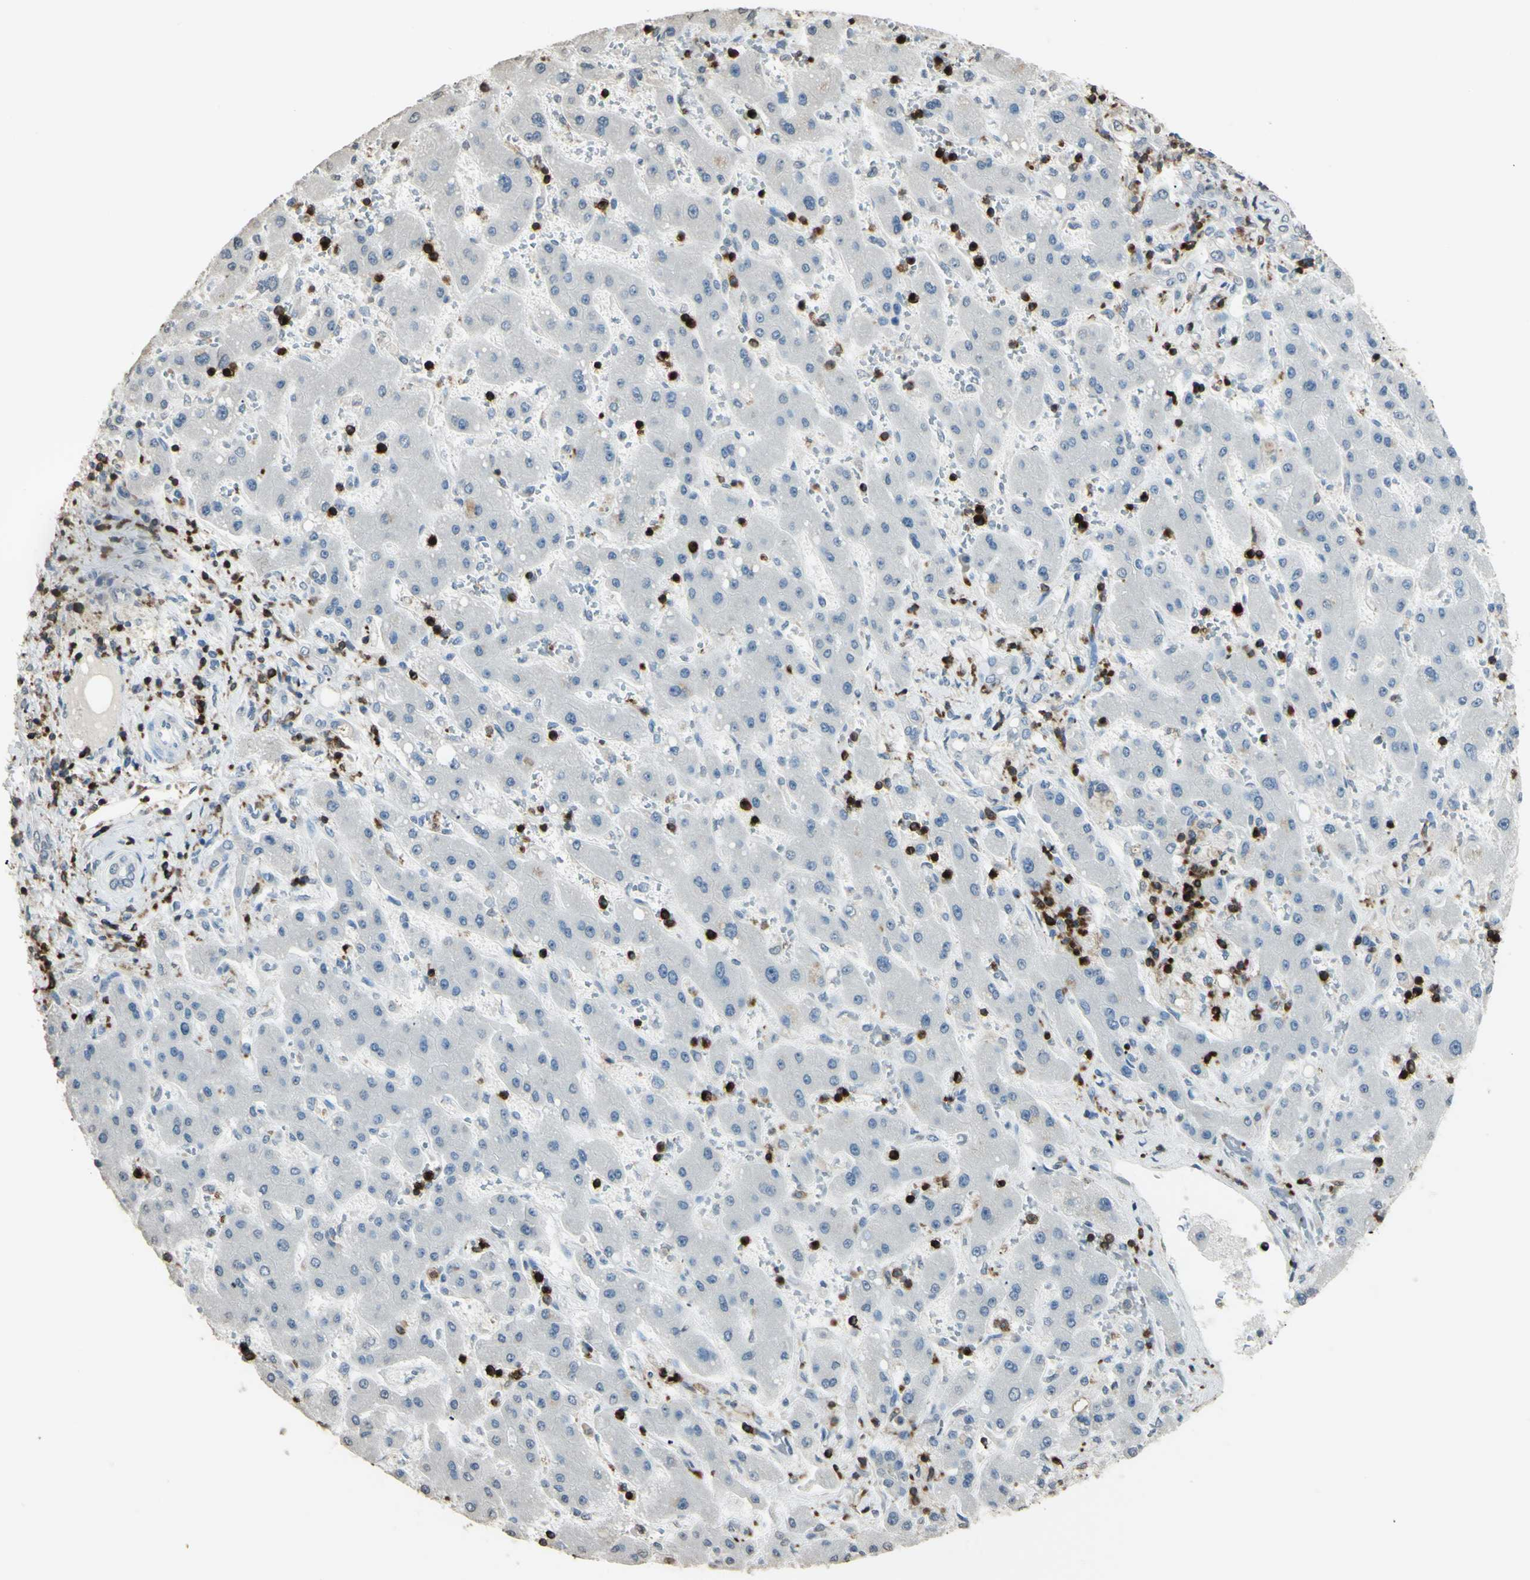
{"staining": {"intensity": "negative", "quantity": "none", "location": "none"}, "tissue": "liver cancer", "cell_type": "Tumor cells", "image_type": "cancer", "snomed": [{"axis": "morphology", "description": "Cholangiocarcinoma"}, {"axis": "topography", "description": "Liver"}], "caption": "Immunohistochemical staining of liver cancer reveals no significant positivity in tumor cells. Nuclei are stained in blue.", "gene": "PSTPIP1", "patient": {"sex": "male", "age": 50}}